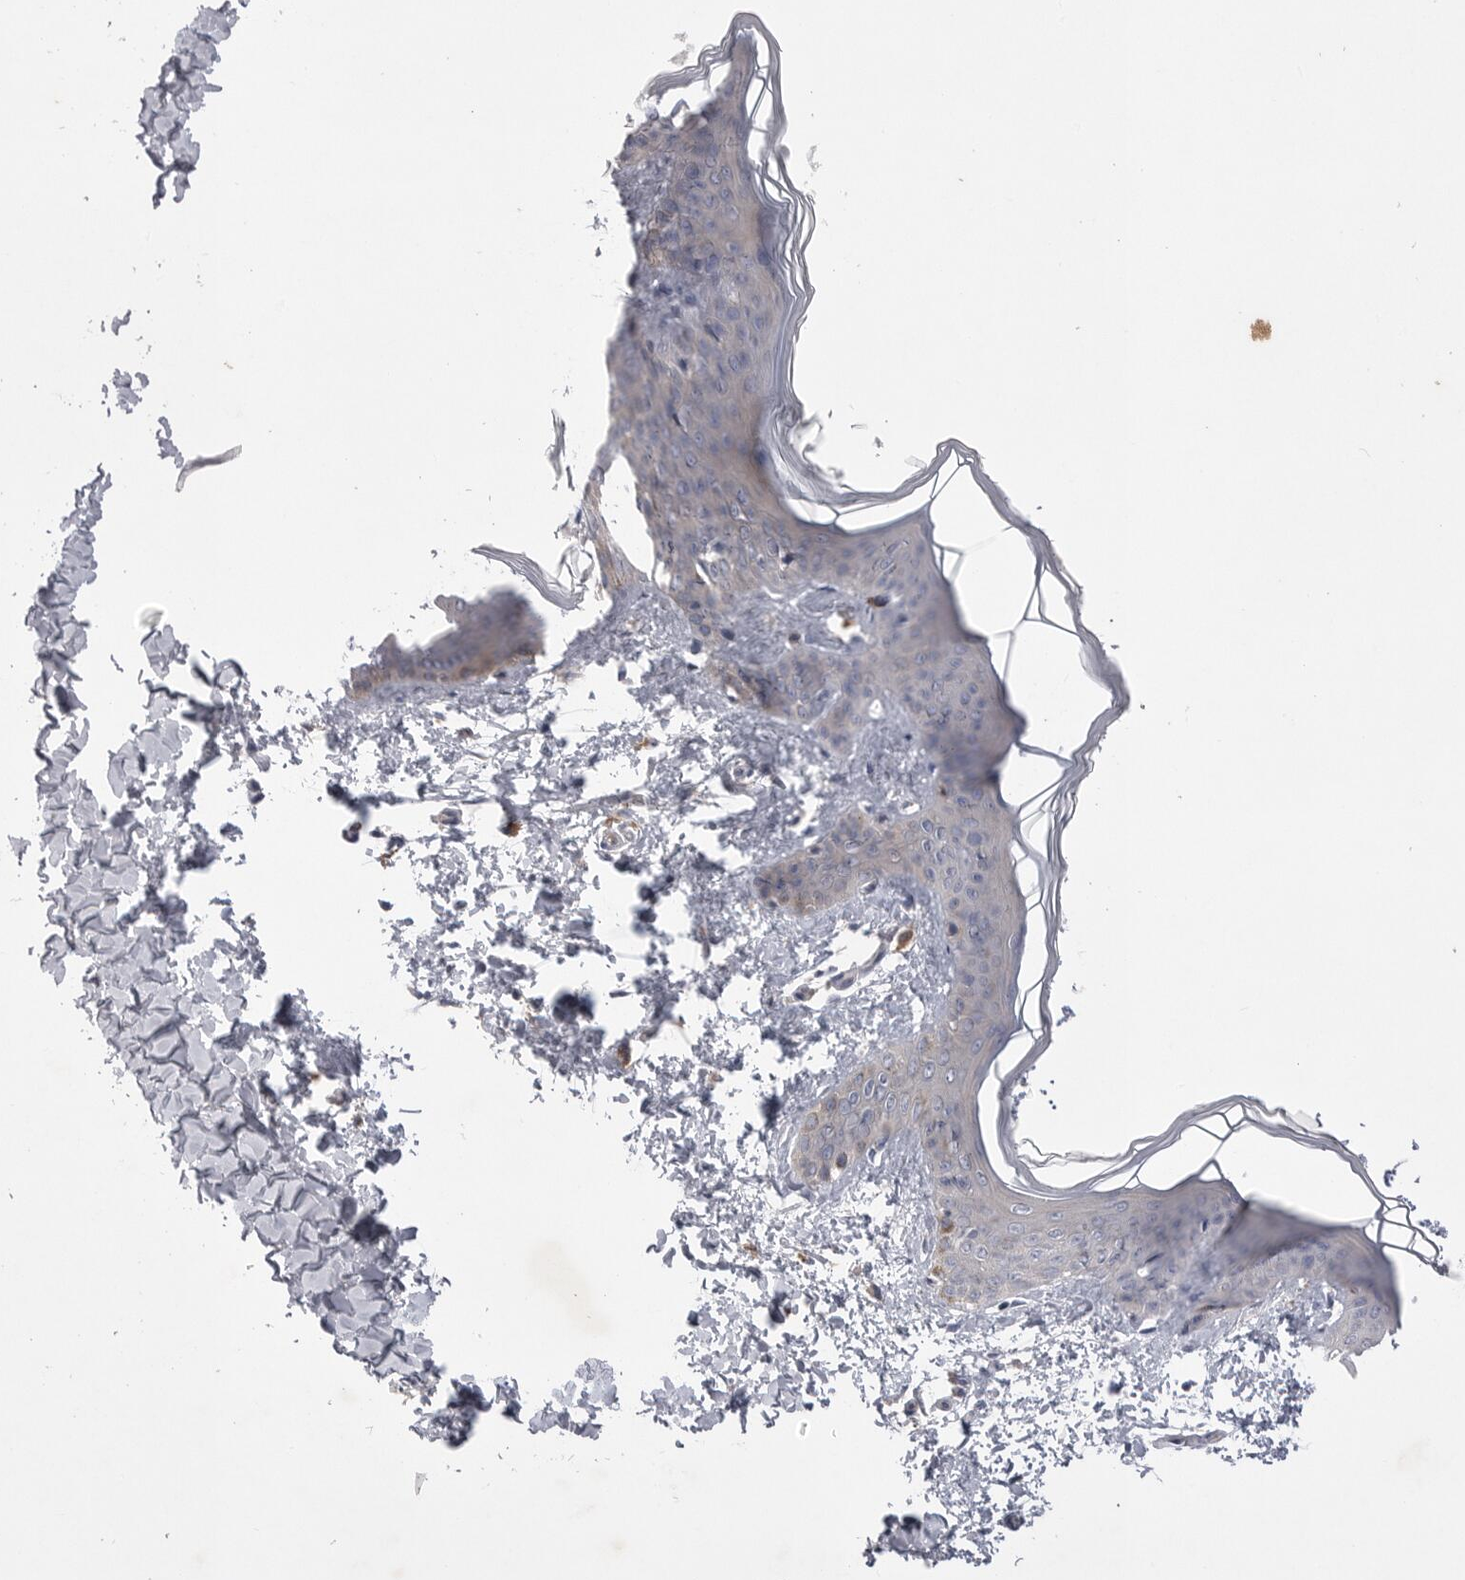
{"staining": {"intensity": "negative", "quantity": "none", "location": "none"}, "tissue": "skin", "cell_type": "Fibroblasts", "image_type": "normal", "snomed": [{"axis": "morphology", "description": "Normal tissue, NOS"}, {"axis": "topography", "description": "Skin"}], "caption": "There is no significant positivity in fibroblasts of skin. The staining is performed using DAB brown chromogen with nuclei counter-stained in using hematoxylin.", "gene": "VAC14", "patient": {"sex": "female", "age": 17}}